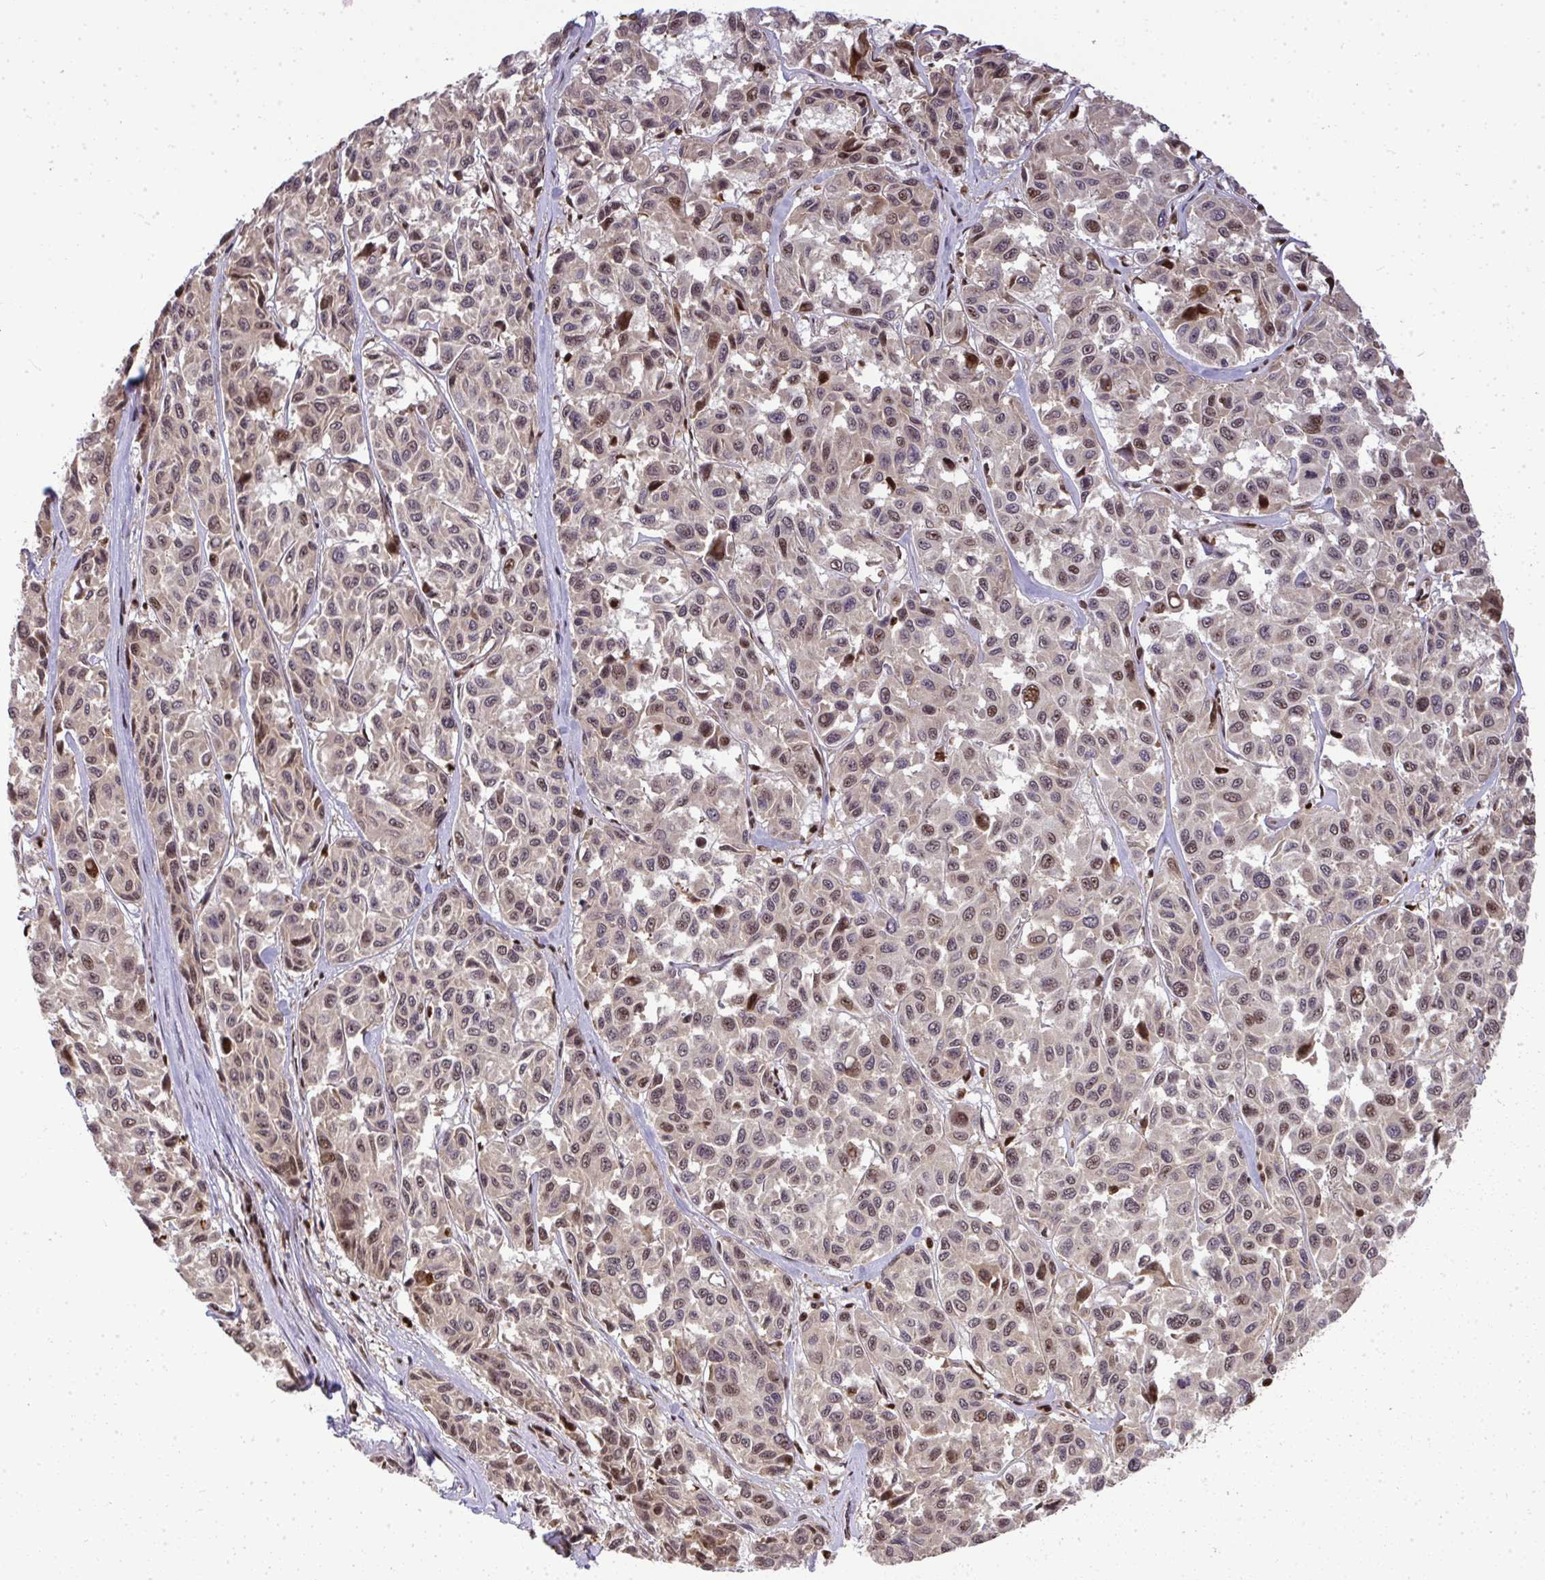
{"staining": {"intensity": "moderate", "quantity": "25%-75%", "location": "nuclear"}, "tissue": "melanoma", "cell_type": "Tumor cells", "image_type": "cancer", "snomed": [{"axis": "morphology", "description": "Malignant melanoma, NOS"}, {"axis": "topography", "description": "Skin"}], "caption": "There is medium levels of moderate nuclear expression in tumor cells of melanoma, as demonstrated by immunohistochemical staining (brown color).", "gene": "U2AF1", "patient": {"sex": "female", "age": 66}}